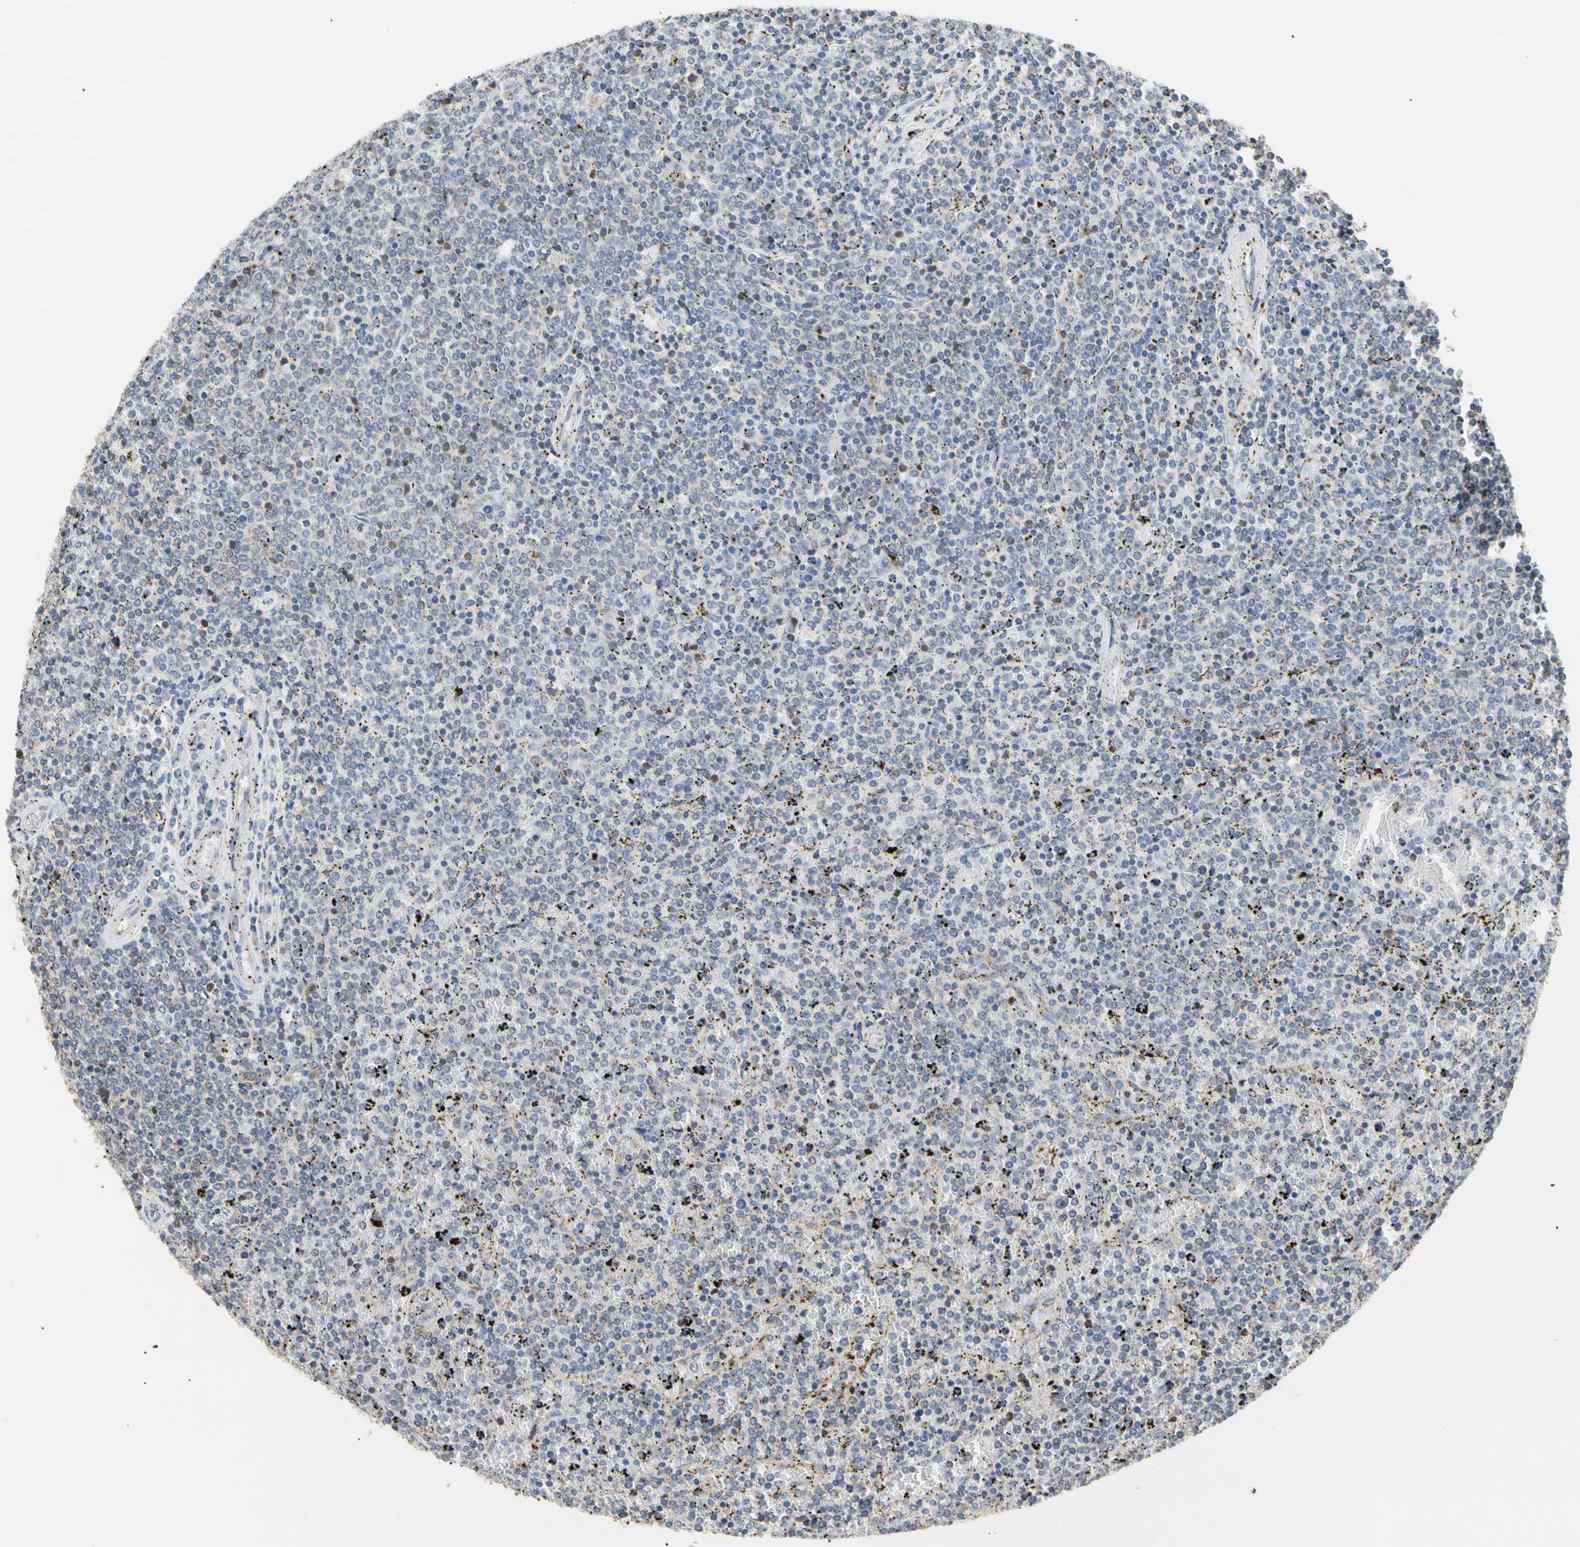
{"staining": {"intensity": "negative", "quantity": "none", "location": "none"}, "tissue": "lymphoma", "cell_type": "Tumor cells", "image_type": "cancer", "snomed": [{"axis": "morphology", "description": "Malignant lymphoma, non-Hodgkin's type, Low grade"}, {"axis": "topography", "description": "Spleen"}], "caption": "This is a photomicrograph of IHC staining of malignant lymphoma, non-Hodgkin's type (low-grade), which shows no positivity in tumor cells.", "gene": "PLGRKT", "patient": {"sex": "female", "age": 77}}